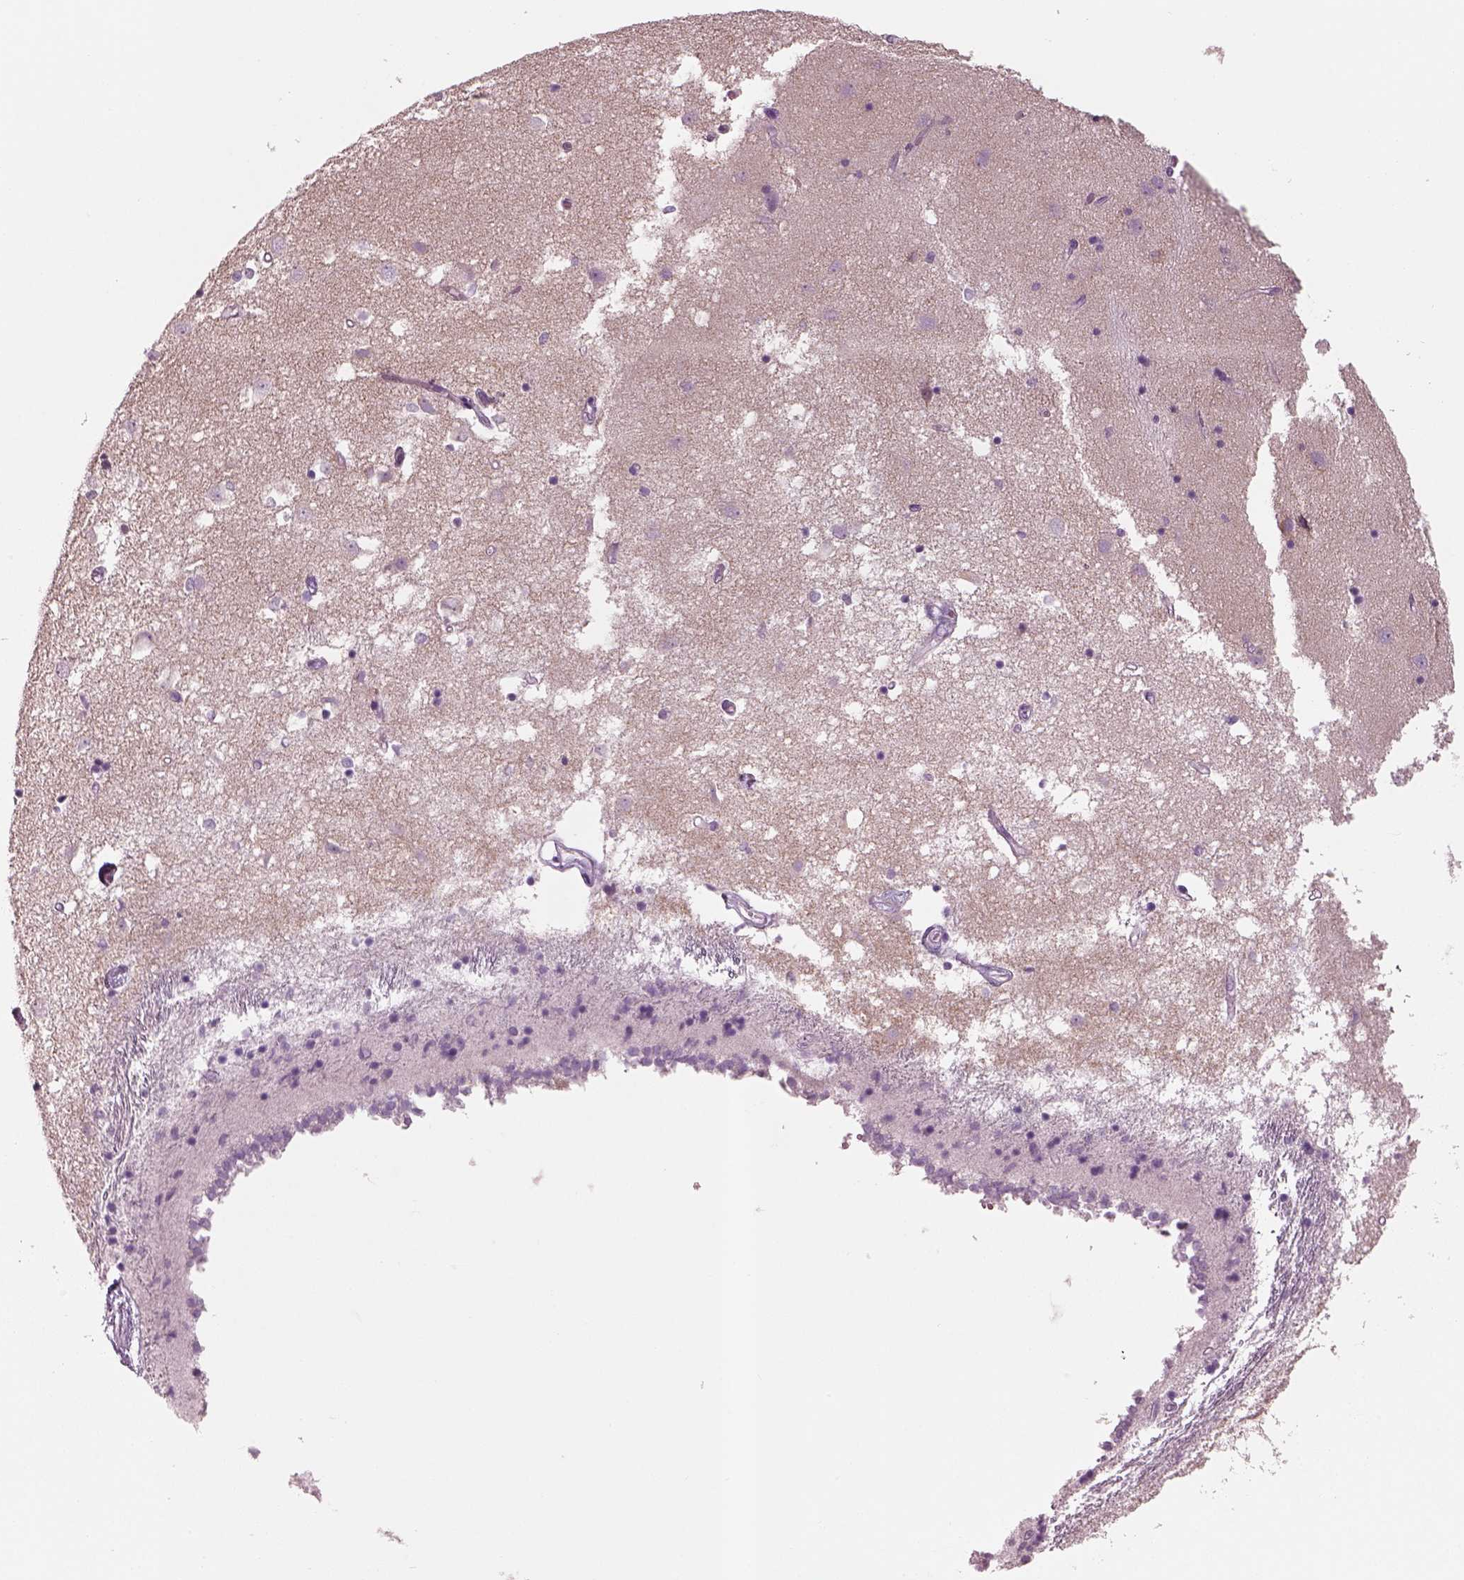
{"staining": {"intensity": "negative", "quantity": "none", "location": "none"}, "tissue": "caudate", "cell_type": "Glial cells", "image_type": "normal", "snomed": [{"axis": "morphology", "description": "Normal tissue, NOS"}, {"axis": "topography", "description": "Lateral ventricle wall"}], "caption": "High power microscopy micrograph of an IHC photomicrograph of normal caudate, revealing no significant expression in glial cells. (Immunohistochemistry, brightfield microscopy, high magnification).", "gene": "SLC27A2", "patient": {"sex": "male", "age": 54}}